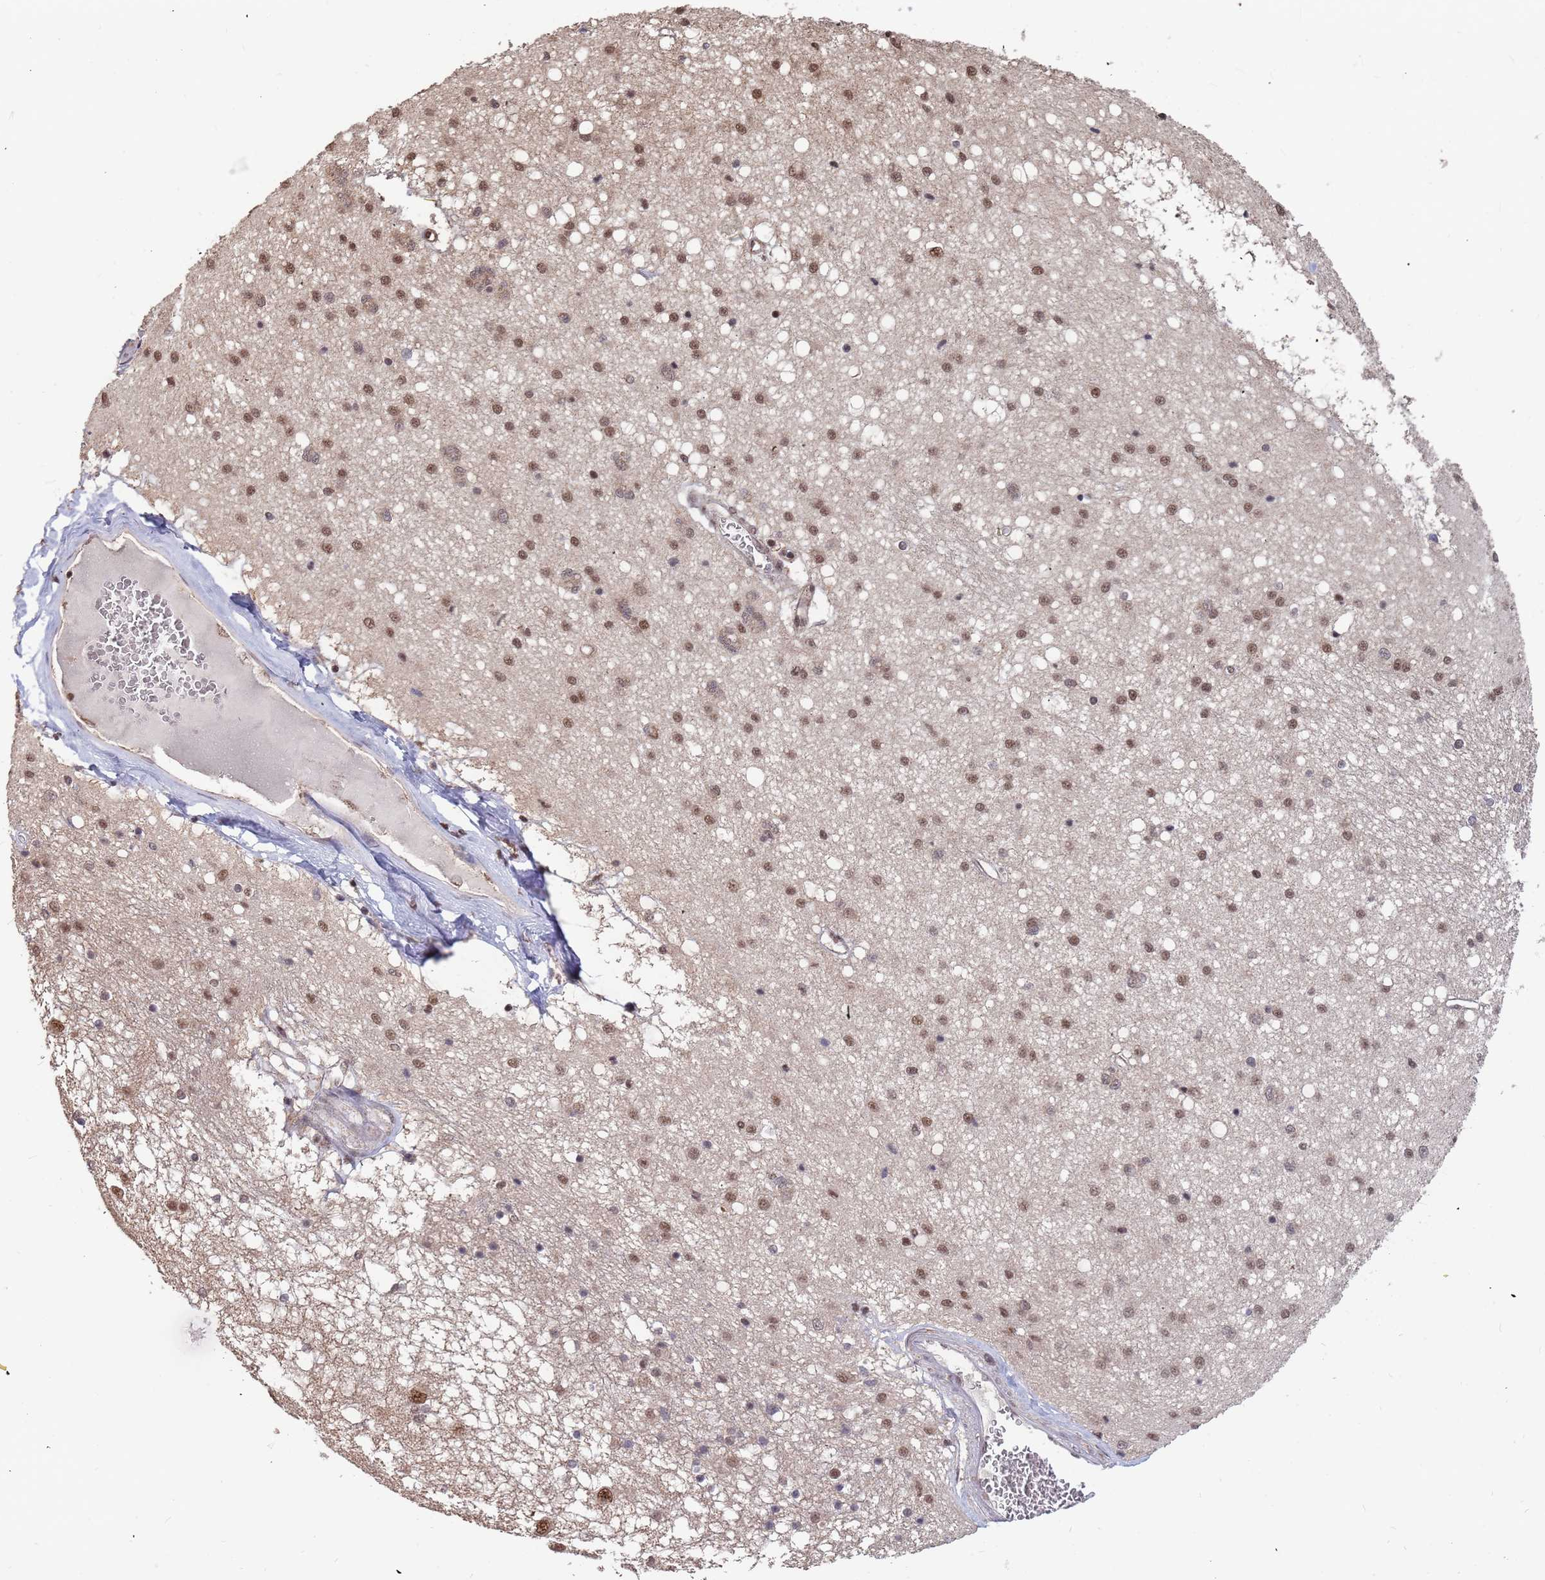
{"staining": {"intensity": "moderate", "quantity": "25%-75%", "location": "nuclear"}, "tissue": "caudate", "cell_type": "Glial cells", "image_type": "normal", "snomed": [{"axis": "morphology", "description": "Normal tissue, NOS"}, {"axis": "topography", "description": "Lateral ventricle wall"}], "caption": "Immunohistochemistry (IHC) of normal caudate shows medium levels of moderate nuclear expression in about 25%-75% of glial cells.", "gene": "DENND2B", "patient": {"sex": "male", "age": 37}}